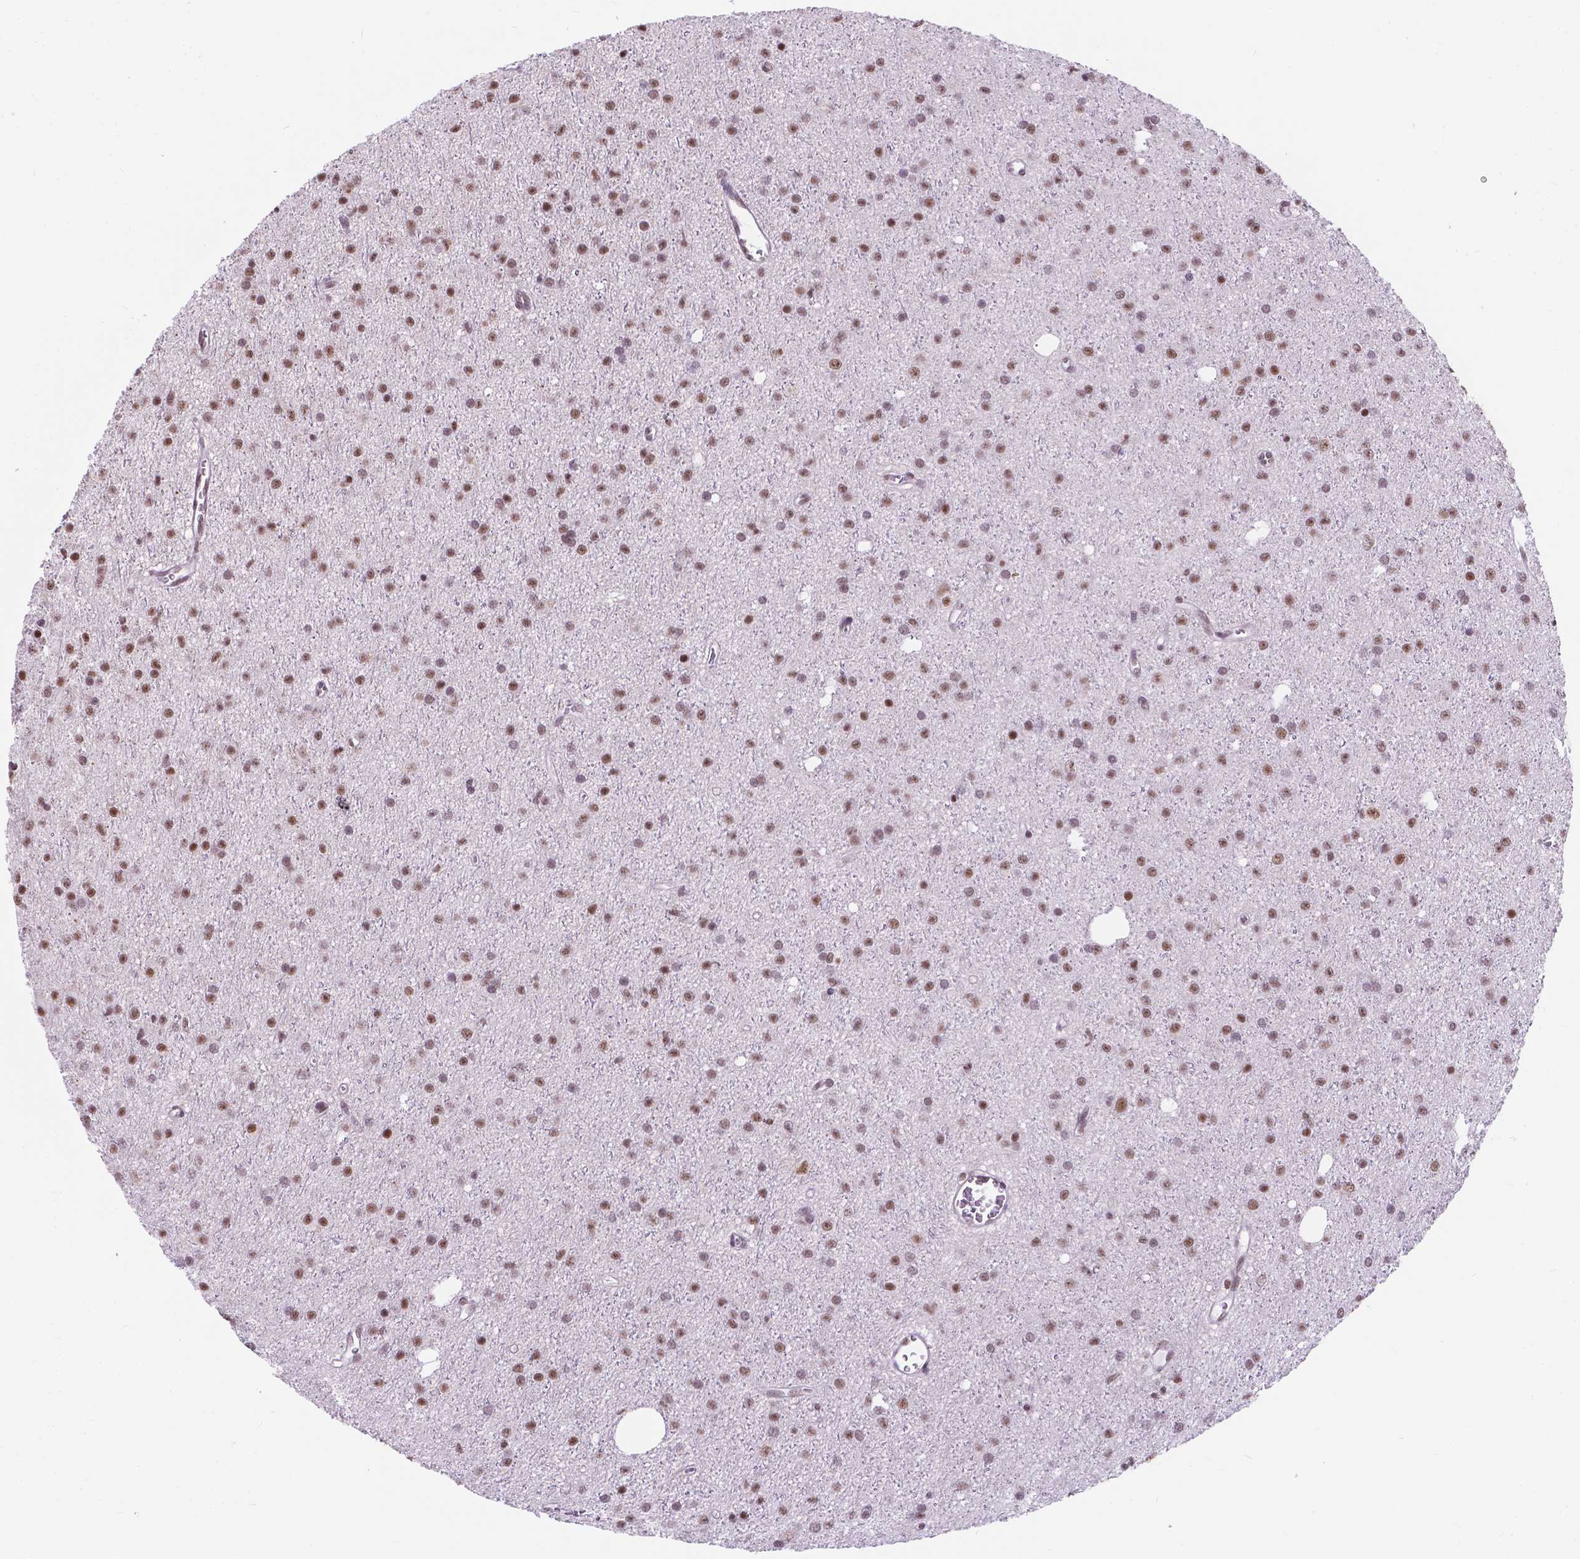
{"staining": {"intensity": "moderate", "quantity": ">75%", "location": "nuclear"}, "tissue": "glioma", "cell_type": "Tumor cells", "image_type": "cancer", "snomed": [{"axis": "morphology", "description": "Glioma, malignant, Low grade"}, {"axis": "topography", "description": "Brain"}], "caption": "Glioma tissue displays moderate nuclear expression in about >75% of tumor cells, visualized by immunohistochemistry. Immunohistochemistry (ihc) stains the protein of interest in brown and the nuclei are stained blue.", "gene": "BCAS2", "patient": {"sex": "male", "age": 27}}